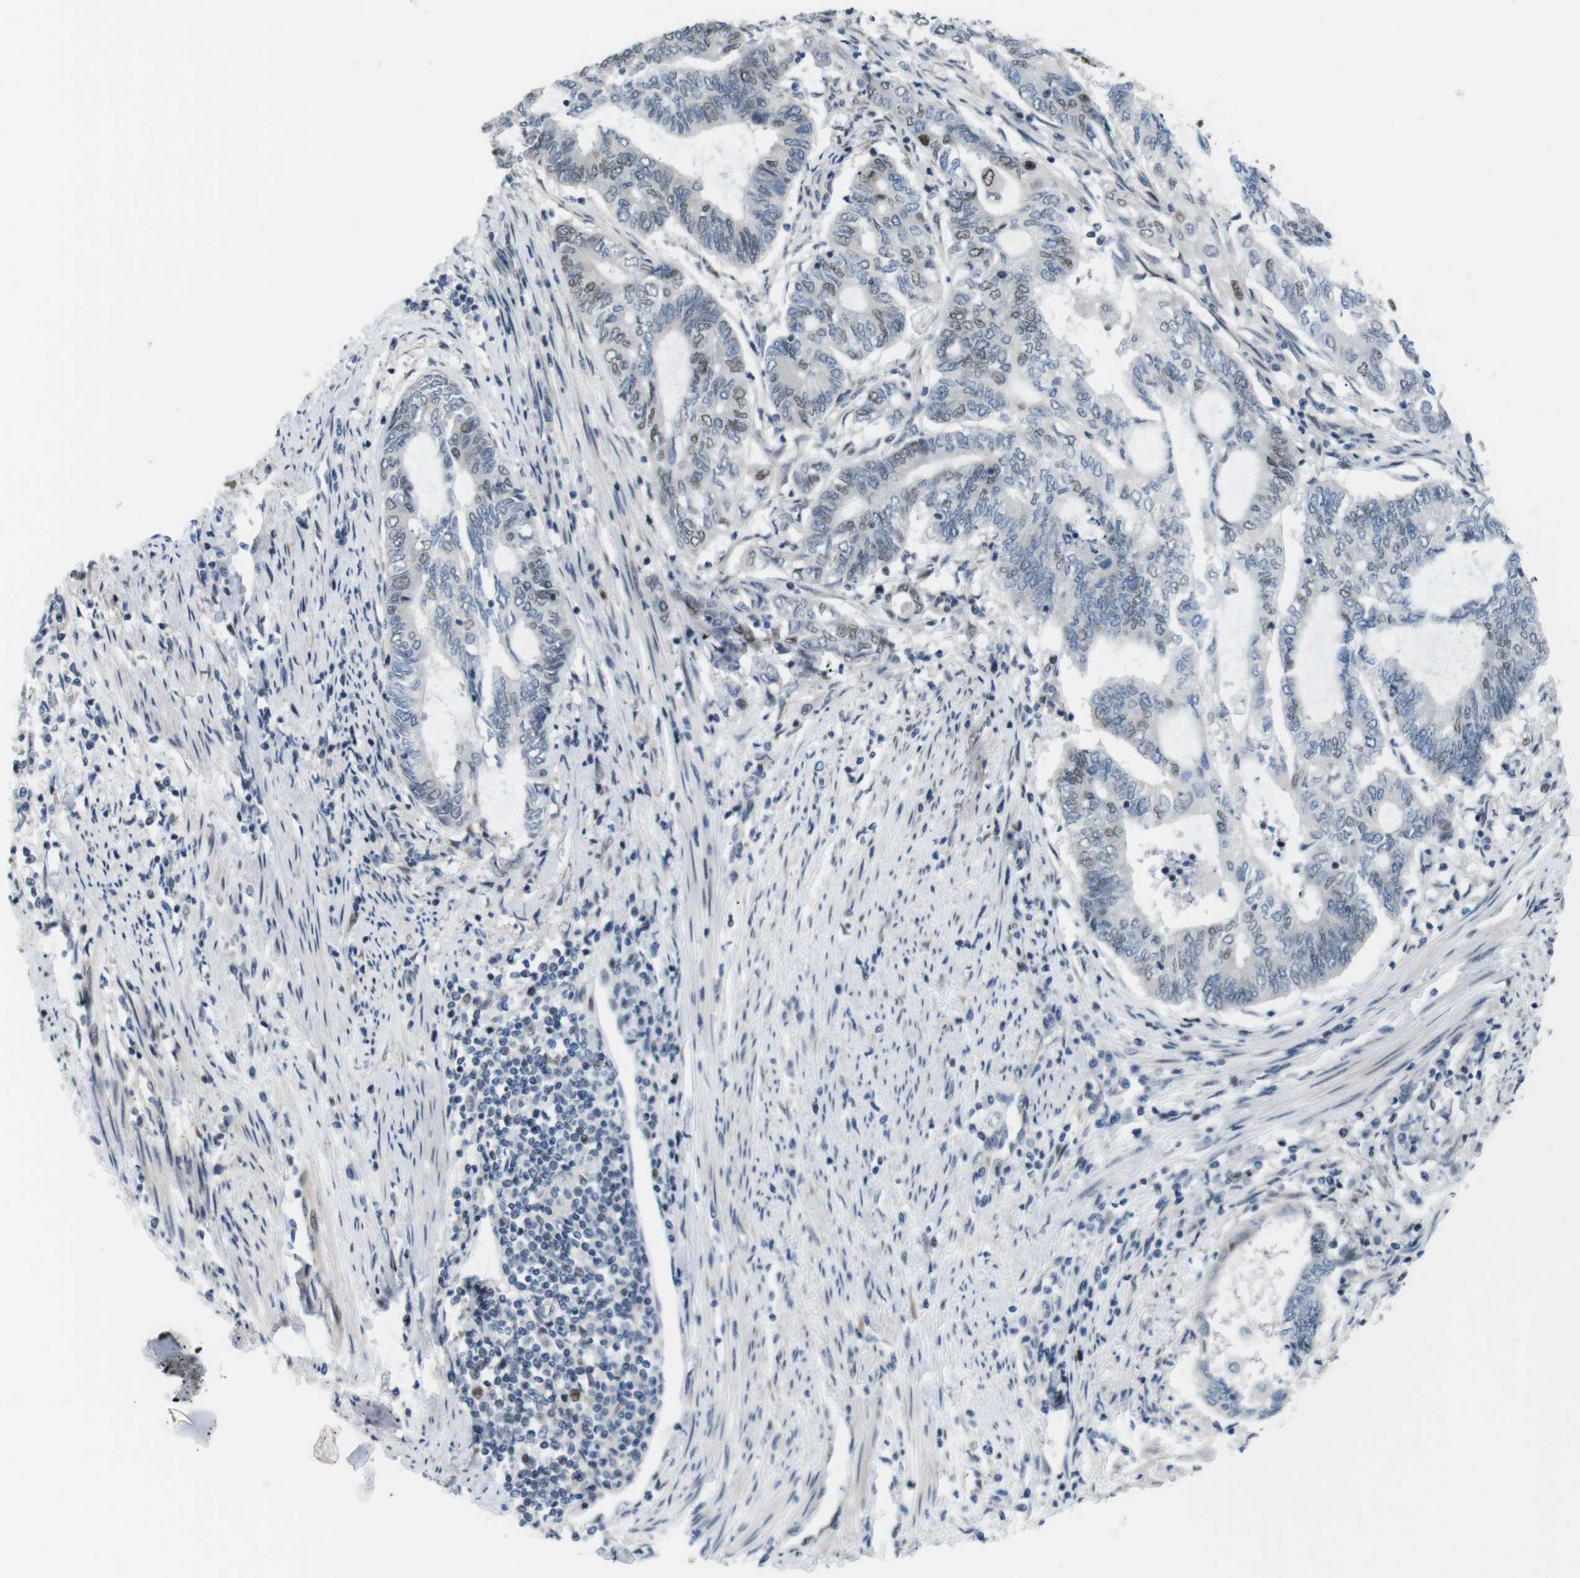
{"staining": {"intensity": "weak", "quantity": "<25%", "location": "nuclear"}, "tissue": "endometrial cancer", "cell_type": "Tumor cells", "image_type": "cancer", "snomed": [{"axis": "morphology", "description": "Adenocarcinoma, NOS"}, {"axis": "topography", "description": "Uterus"}, {"axis": "topography", "description": "Endometrium"}], "caption": "This is an immunohistochemistry (IHC) histopathology image of human endometrial adenocarcinoma. There is no positivity in tumor cells.", "gene": "SMCO2", "patient": {"sex": "female", "age": 70}}